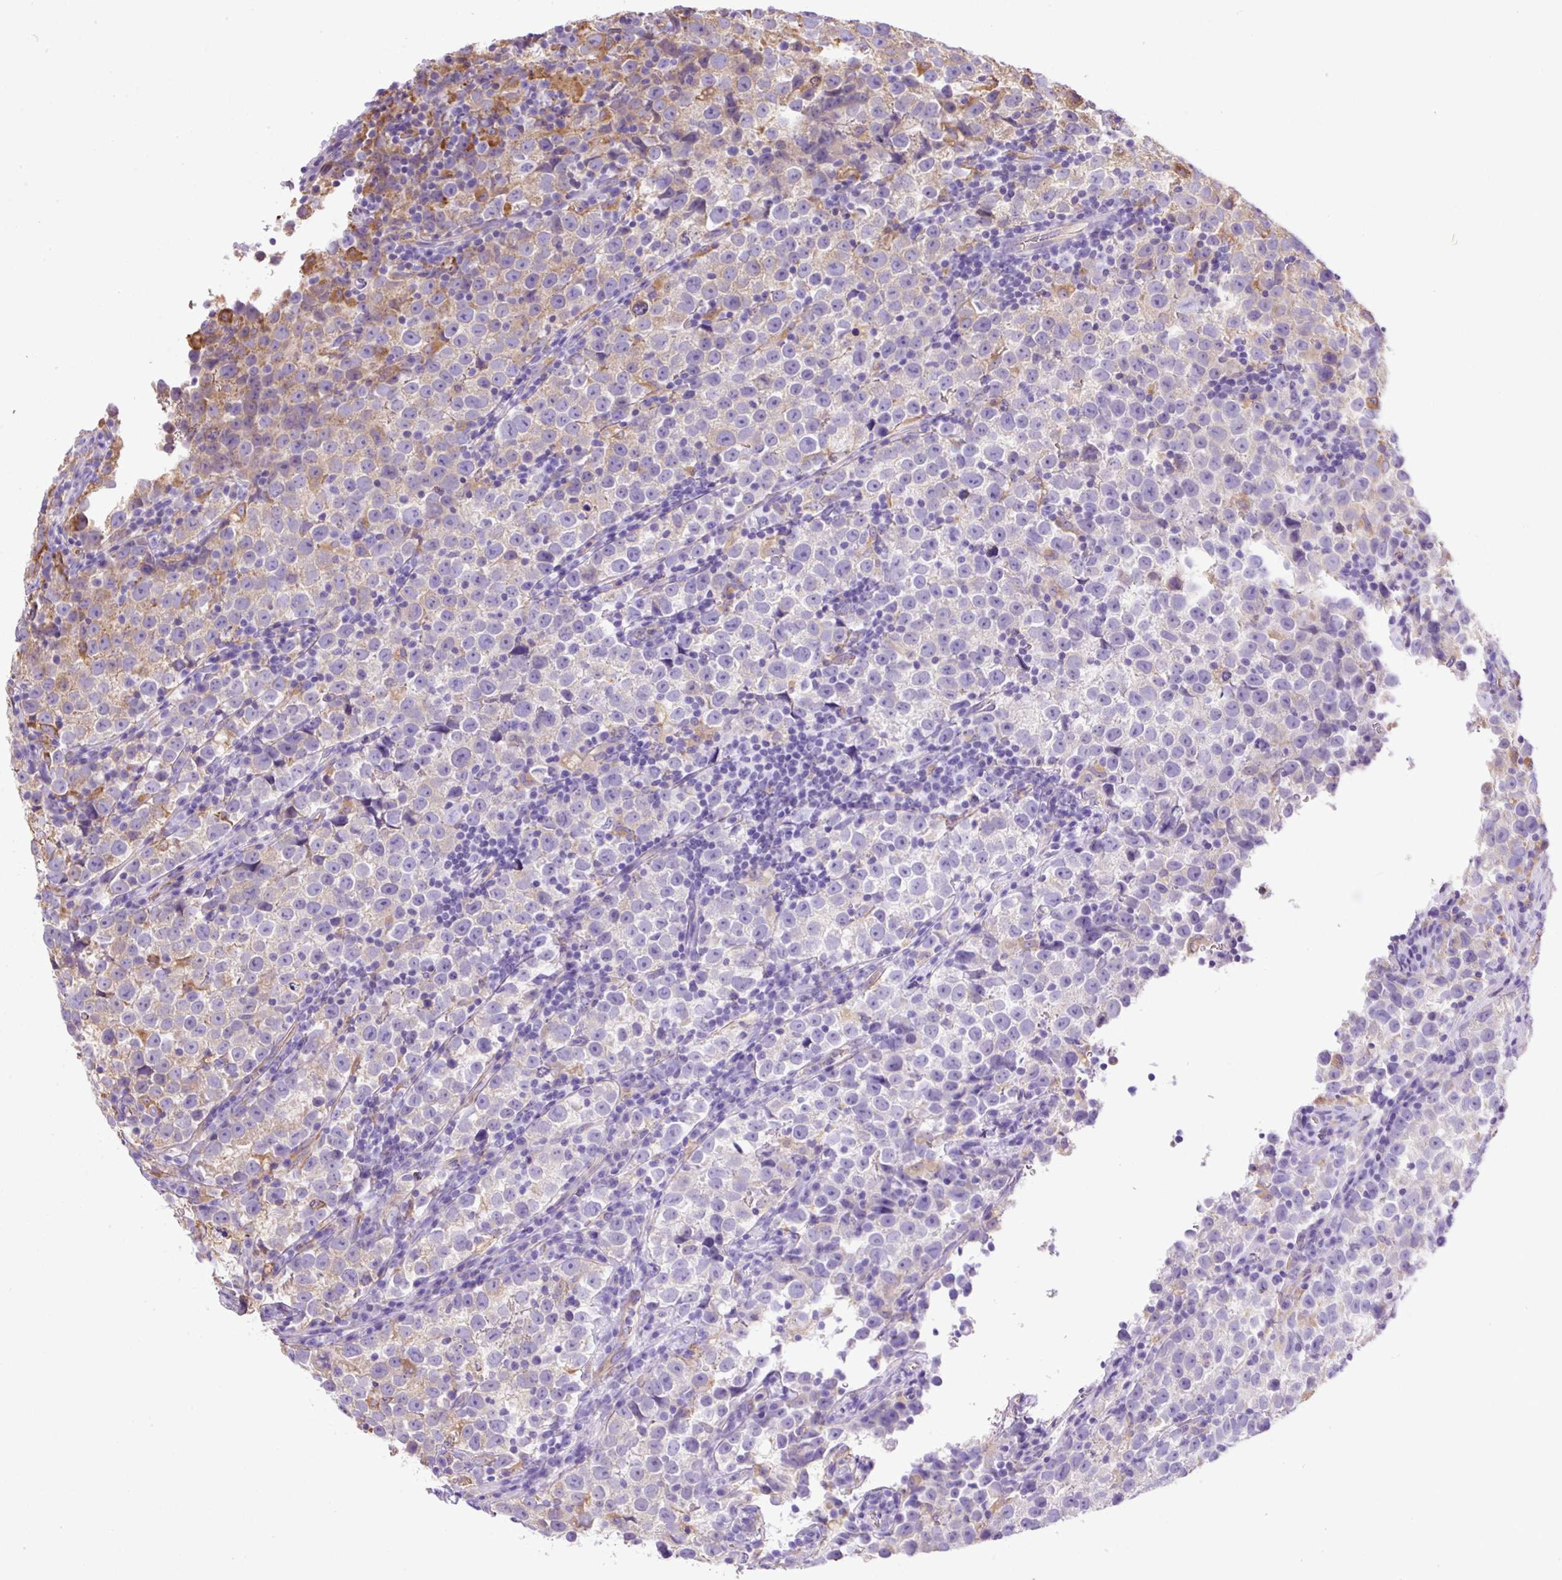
{"staining": {"intensity": "negative", "quantity": "none", "location": "none"}, "tissue": "testis cancer", "cell_type": "Tumor cells", "image_type": "cancer", "snomed": [{"axis": "morphology", "description": "Normal tissue, NOS"}, {"axis": "morphology", "description": "Seminoma, NOS"}, {"axis": "topography", "description": "Testis"}], "caption": "Testis seminoma was stained to show a protein in brown. There is no significant positivity in tumor cells.", "gene": "MAGEB5", "patient": {"sex": "male", "age": 43}}